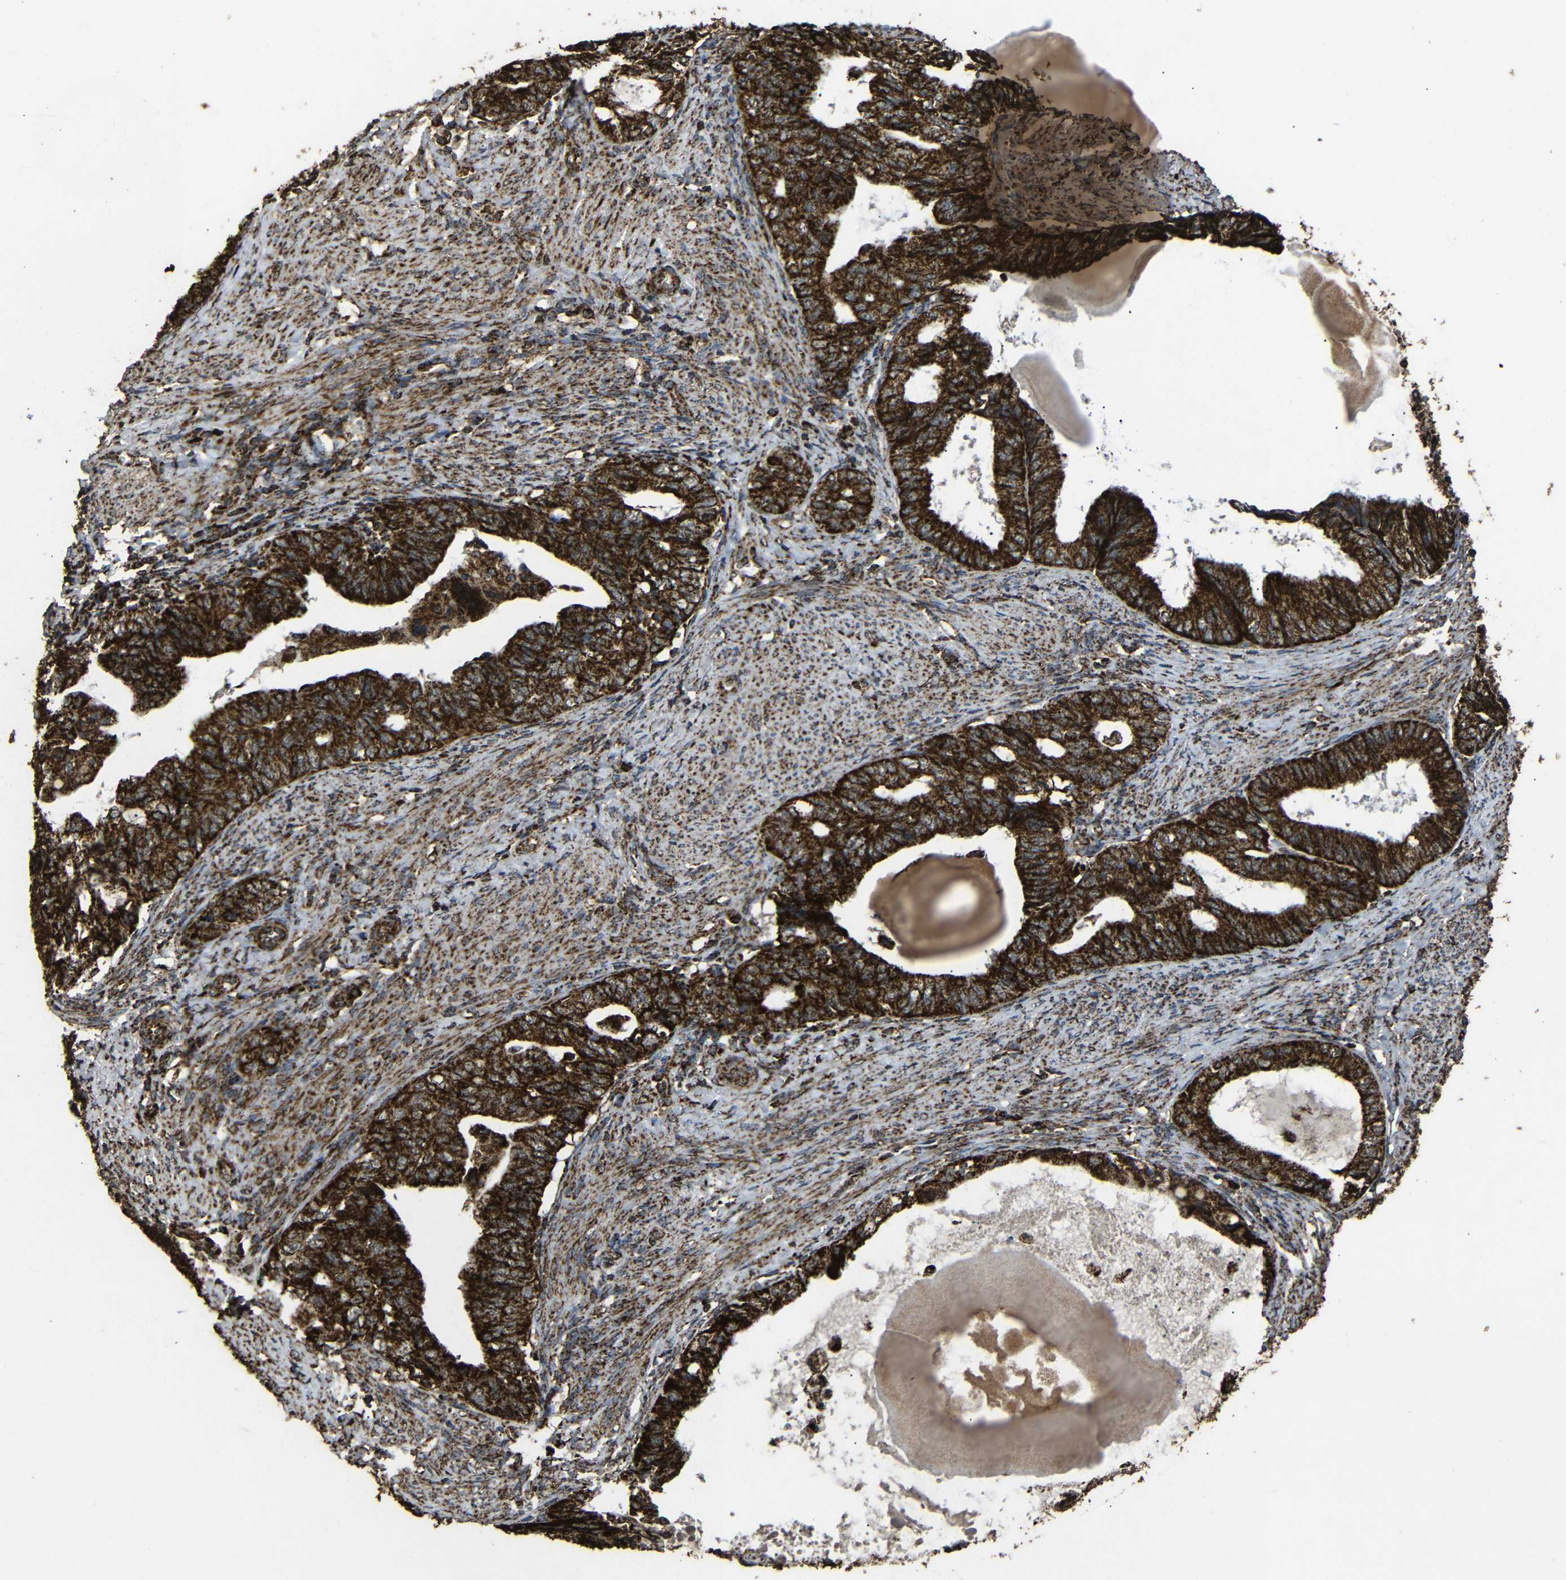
{"staining": {"intensity": "strong", "quantity": ">75%", "location": "cytoplasmic/membranous"}, "tissue": "endometrial cancer", "cell_type": "Tumor cells", "image_type": "cancer", "snomed": [{"axis": "morphology", "description": "Adenocarcinoma, NOS"}, {"axis": "topography", "description": "Endometrium"}], "caption": "Immunohistochemical staining of endometrial cancer (adenocarcinoma) exhibits high levels of strong cytoplasmic/membranous expression in about >75% of tumor cells.", "gene": "ATP5F1A", "patient": {"sex": "female", "age": 86}}